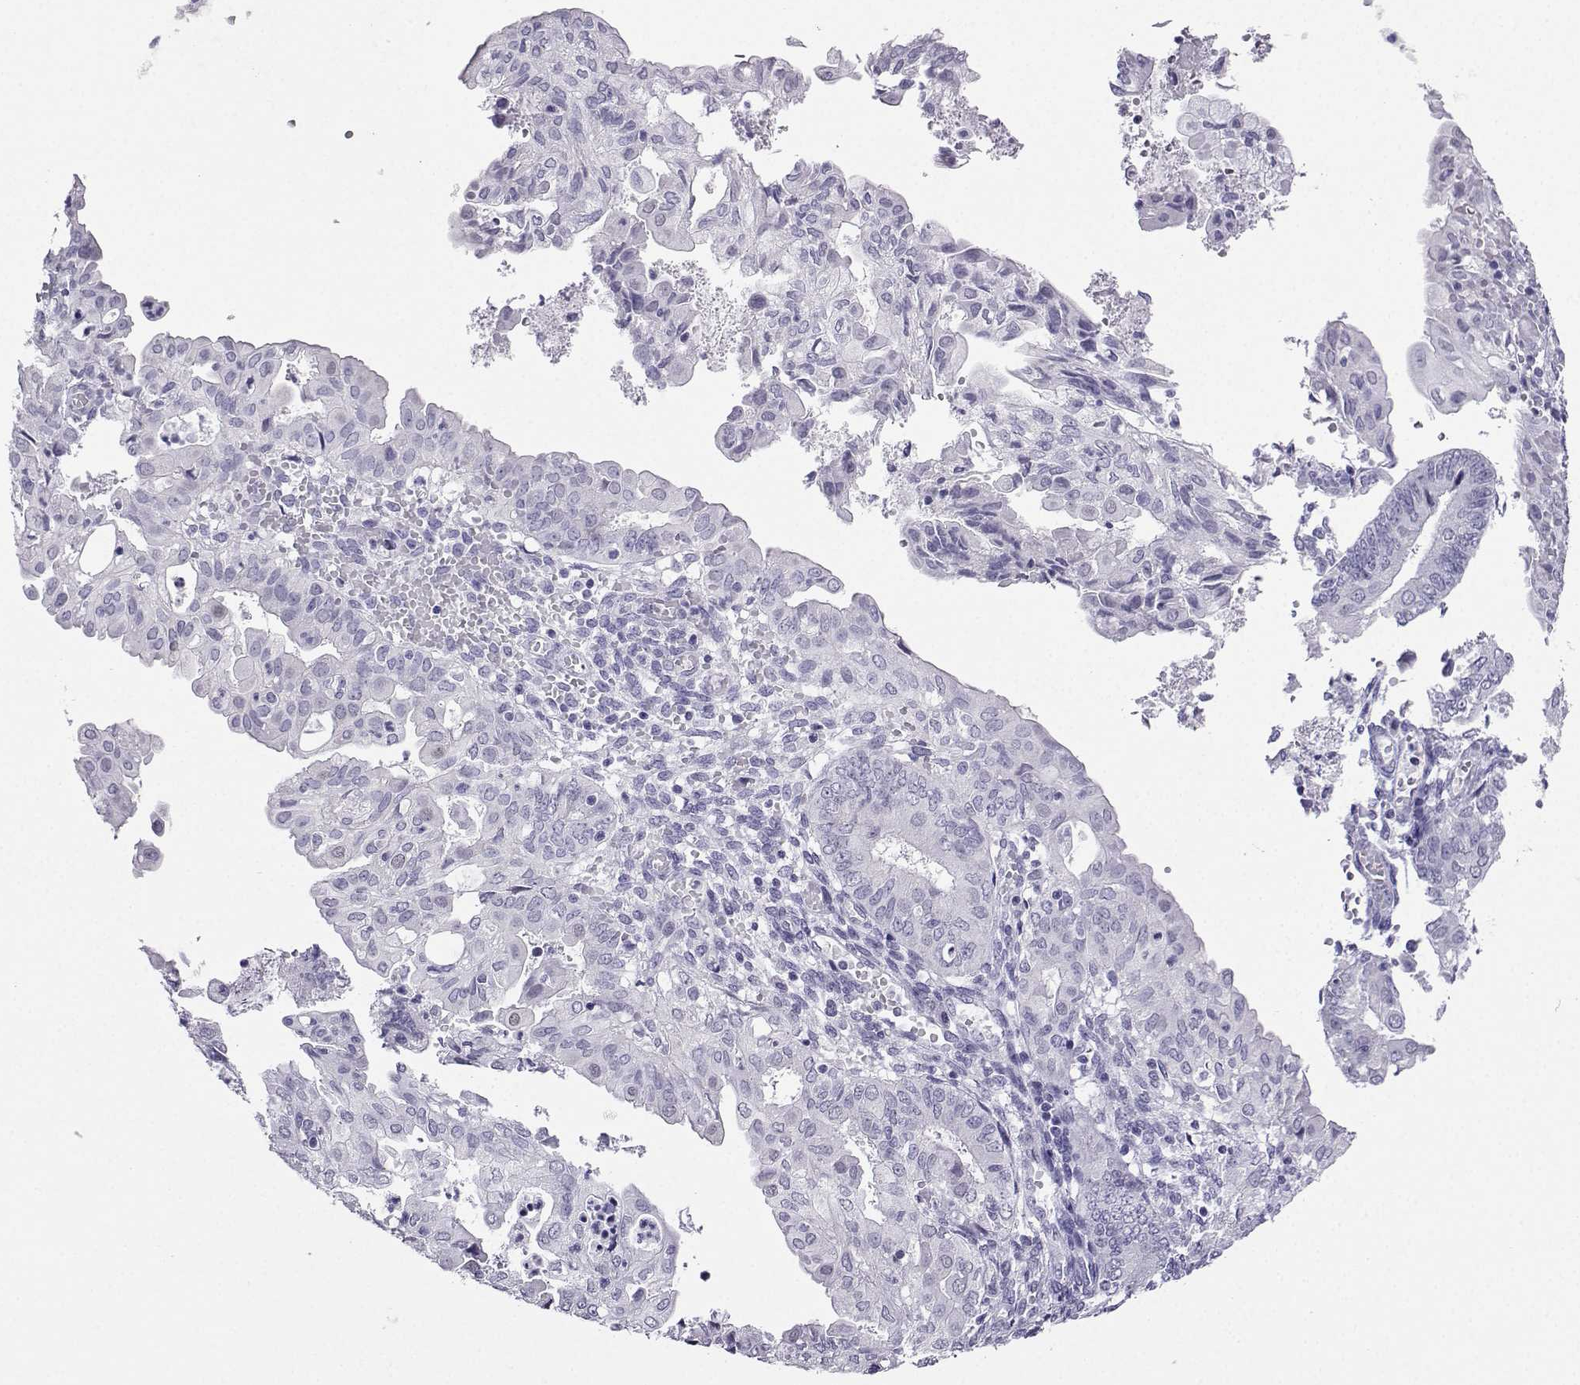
{"staining": {"intensity": "negative", "quantity": "none", "location": "none"}, "tissue": "endometrial cancer", "cell_type": "Tumor cells", "image_type": "cancer", "snomed": [{"axis": "morphology", "description": "Adenocarcinoma, NOS"}, {"axis": "topography", "description": "Endometrium"}], "caption": "Endometrial adenocarcinoma stained for a protein using immunohistochemistry (IHC) exhibits no positivity tumor cells.", "gene": "KIF17", "patient": {"sex": "female", "age": 68}}